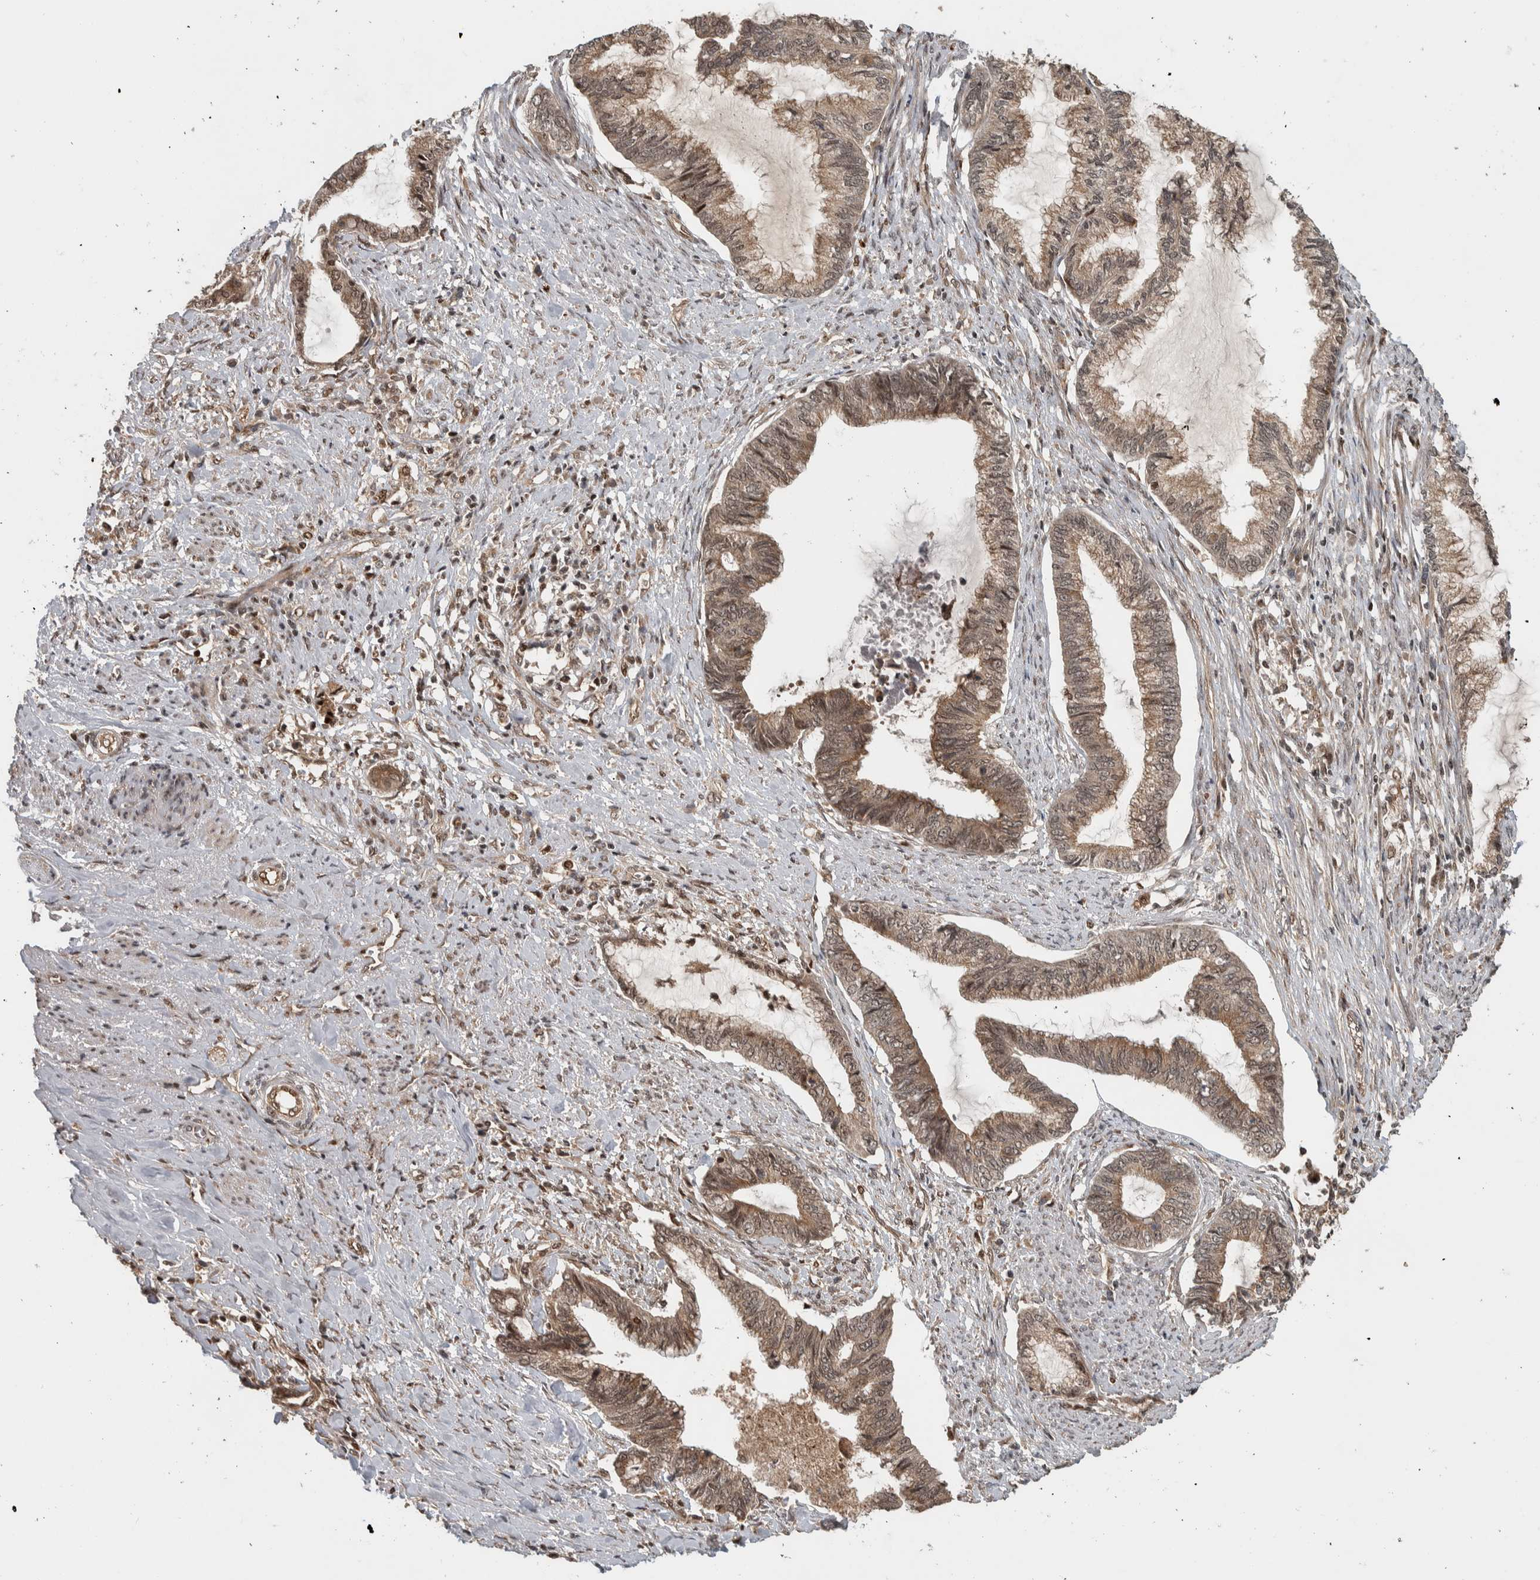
{"staining": {"intensity": "weak", "quantity": ">75%", "location": "cytoplasmic/membranous,nuclear"}, "tissue": "endometrial cancer", "cell_type": "Tumor cells", "image_type": "cancer", "snomed": [{"axis": "morphology", "description": "Adenocarcinoma, NOS"}, {"axis": "topography", "description": "Endometrium"}], "caption": "This micrograph demonstrates IHC staining of human endometrial adenocarcinoma, with low weak cytoplasmic/membranous and nuclear expression in approximately >75% of tumor cells.", "gene": "RPS6KA4", "patient": {"sex": "female", "age": 86}}